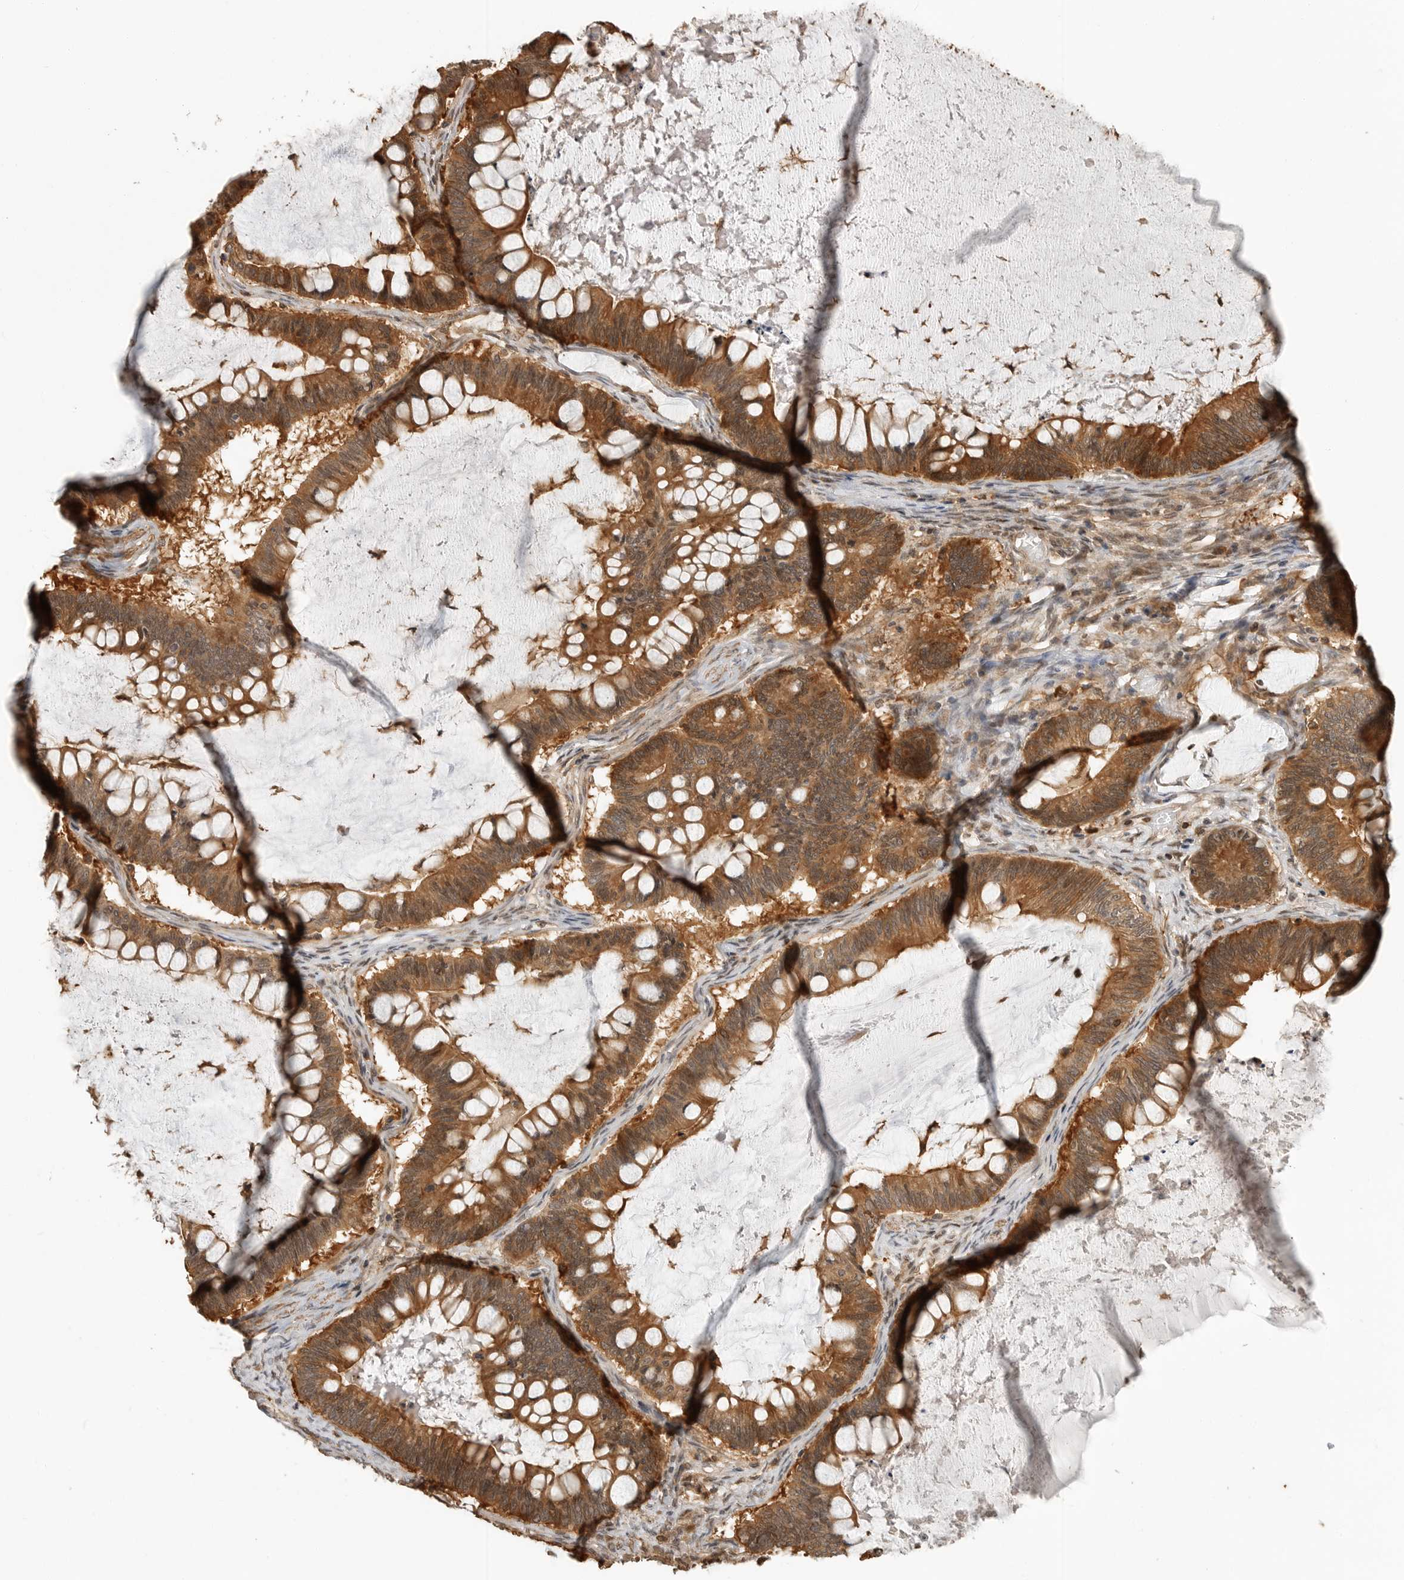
{"staining": {"intensity": "strong", "quantity": ">75%", "location": "cytoplasmic/membranous,nuclear"}, "tissue": "ovarian cancer", "cell_type": "Tumor cells", "image_type": "cancer", "snomed": [{"axis": "morphology", "description": "Cystadenocarcinoma, mucinous, NOS"}, {"axis": "topography", "description": "Ovary"}], "caption": "A histopathology image showing strong cytoplasmic/membranous and nuclear positivity in about >75% of tumor cells in ovarian mucinous cystadenocarcinoma, as visualized by brown immunohistochemical staining.", "gene": "ERN1", "patient": {"sex": "female", "age": 61}}